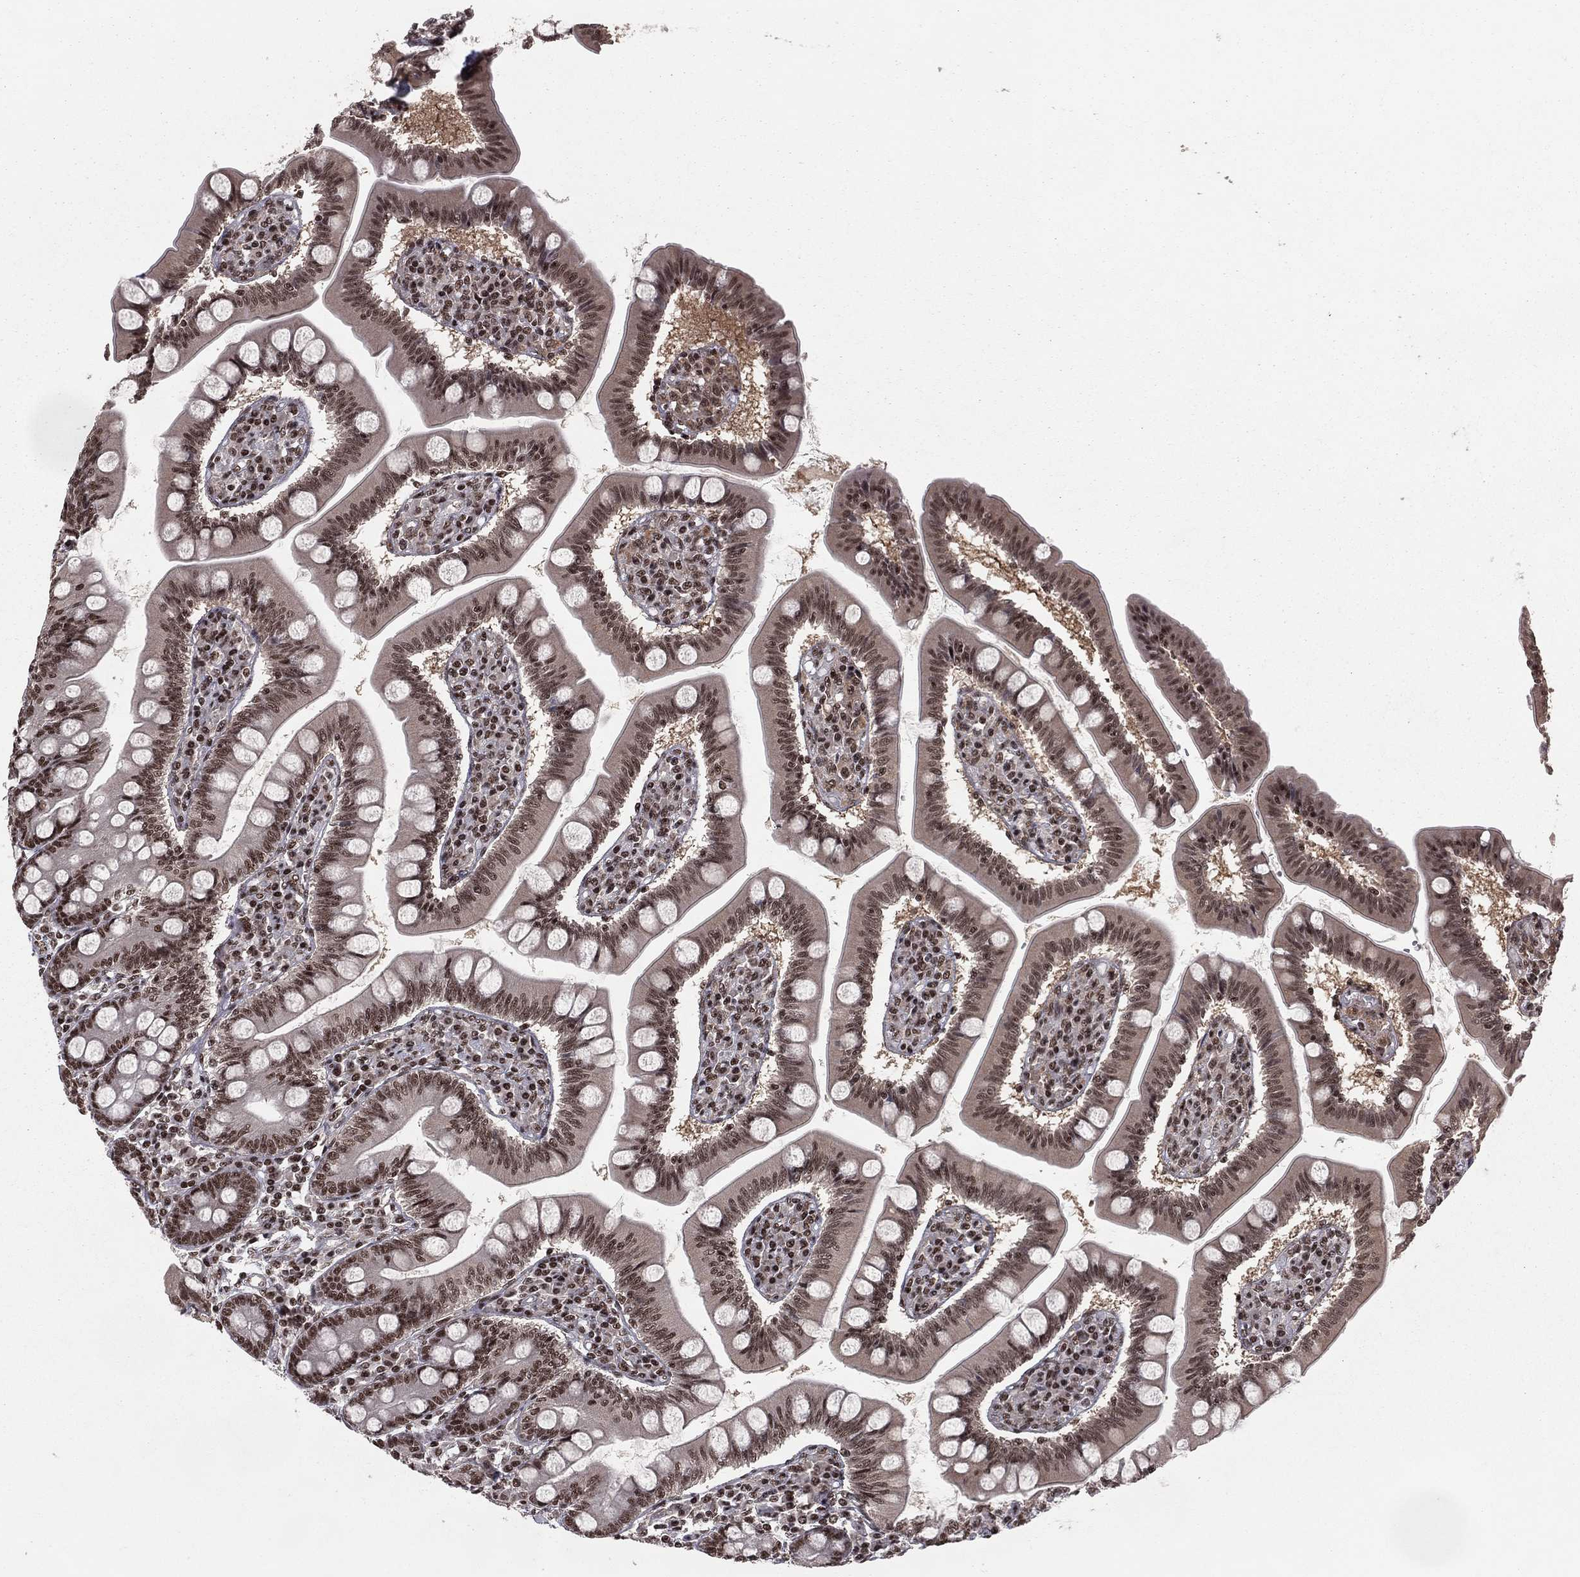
{"staining": {"intensity": "strong", "quantity": "25%-75%", "location": "nuclear"}, "tissue": "small intestine", "cell_type": "Glandular cells", "image_type": "normal", "snomed": [{"axis": "morphology", "description": "Normal tissue, NOS"}, {"axis": "topography", "description": "Small intestine"}], "caption": "The image shows staining of unremarkable small intestine, revealing strong nuclear protein expression (brown color) within glandular cells. Immunohistochemistry stains the protein of interest in brown and the nuclei are stained blue.", "gene": "NFYB", "patient": {"sex": "male", "age": 88}}